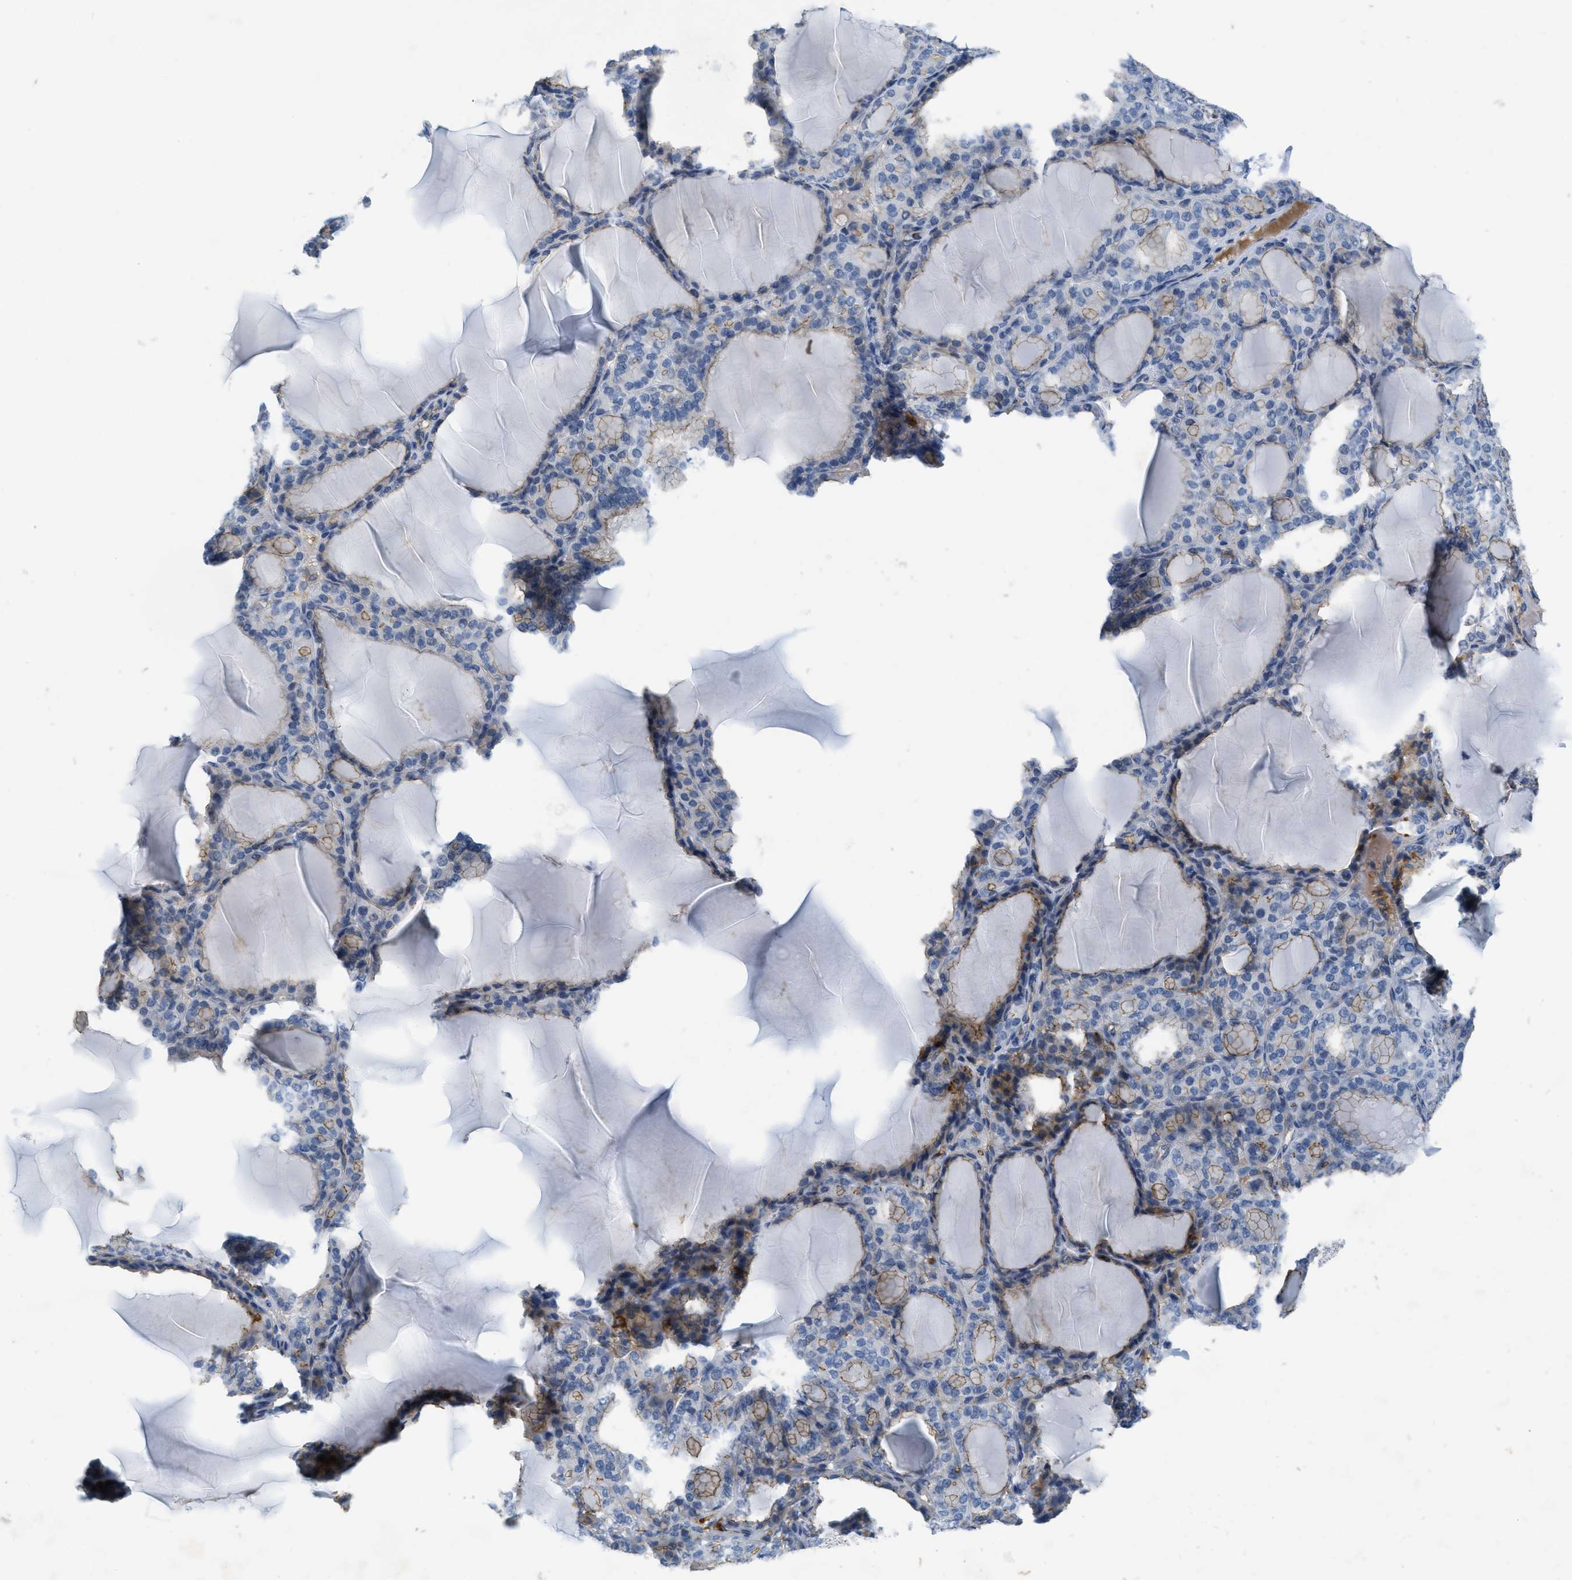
{"staining": {"intensity": "weak", "quantity": "25%-75%", "location": "cytoplasmic/membranous"}, "tissue": "thyroid gland", "cell_type": "Glandular cells", "image_type": "normal", "snomed": [{"axis": "morphology", "description": "Normal tissue, NOS"}, {"axis": "topography", "description": "Thyroid gland"}], "caption": "A photomicrograph of thyroid gland stained for a protein displays weak cytoplasmic/membranous brown staining in glandular cells.", "gene": "CRB3", "patient": {"sex": "female", "age": 28}}